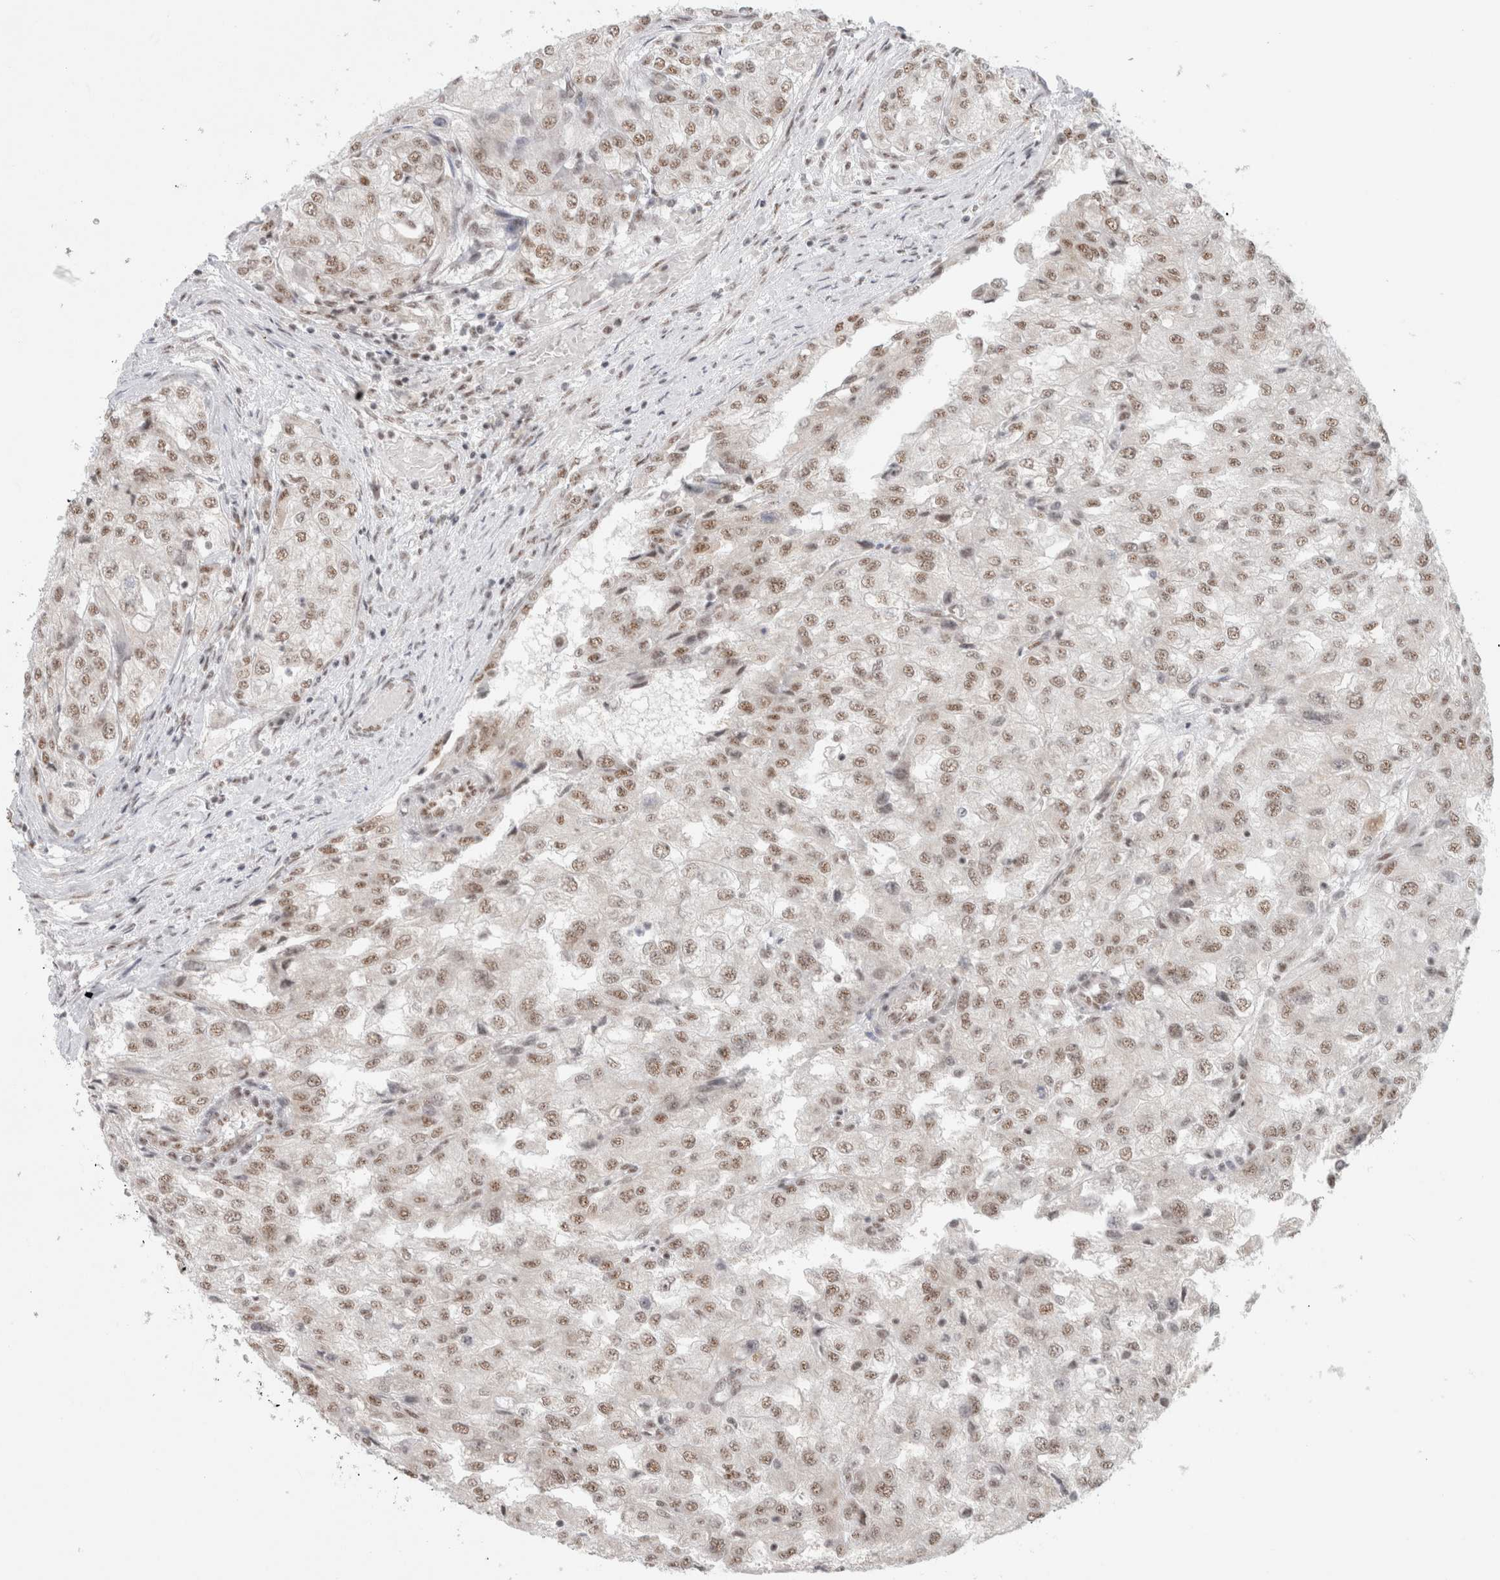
{"staining": {"intensity": "moderate", "quantity": ">75%", "location": "nuclear"}, "tissue": "renal cancer", "cell_type": "Tumor cells", "image_type": "cancer", "snomed": [{"axis": "morphology", "description": "Adenocarcinoma, NOS"}, {"axis": "topography", "description": "Kidney"}], "caption": "Moderate nuclear expression is present in about >75% of tumor cells in renal adenocarcinoma.", "gene": "TRMT12", "patient": {"sex": "female", "age": 54}}